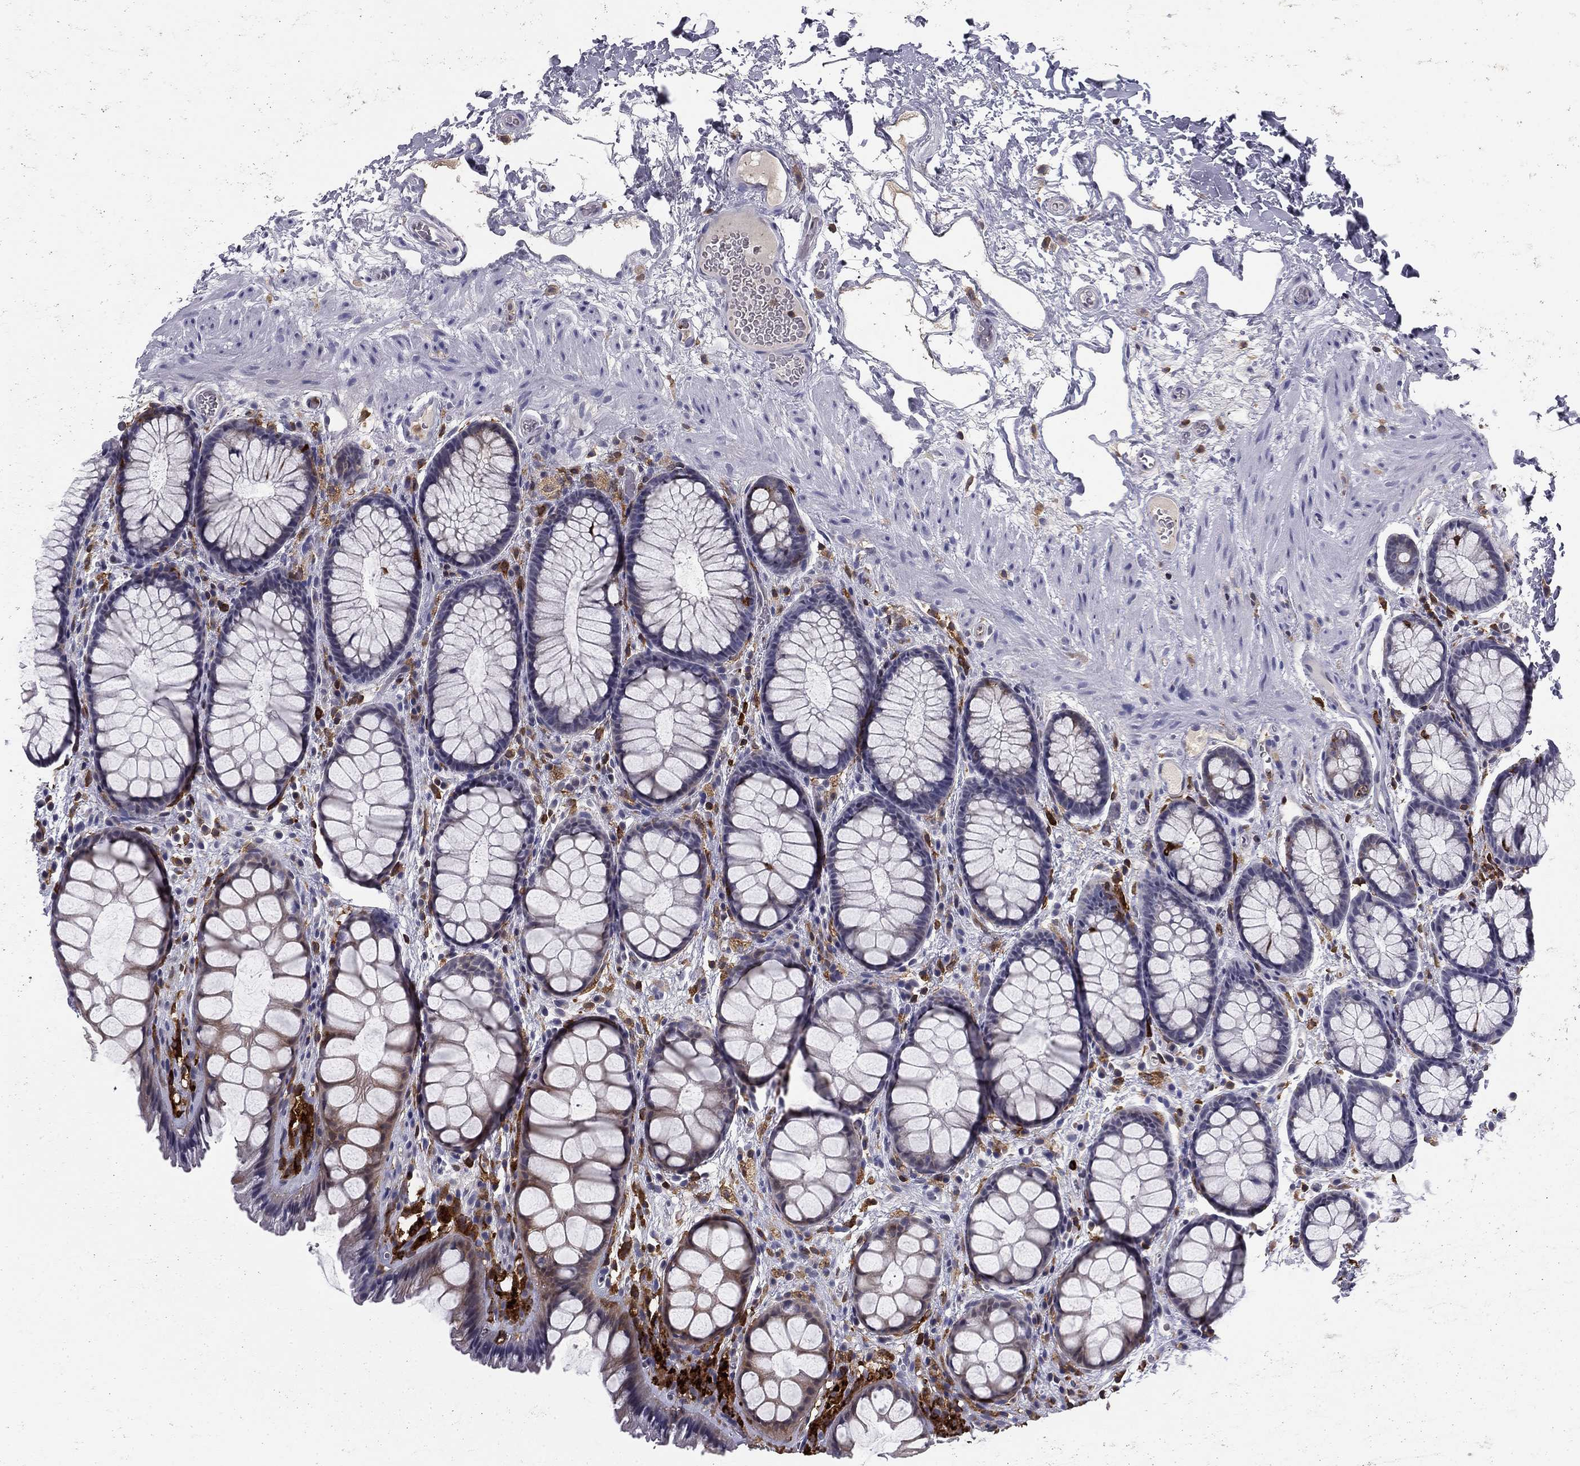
{"staining": {"intensity": "negative", "quantity": "none", "location": "none"}, "tissue": "rectum", "cell_type": "Glandular cells", "image_type": "normal", "snomed": [{"axis": "morphology", "description": "Normal tissue, NOS"}, {"axis": "topography", "description": "Rectum"}], "caption": "Unremarkable rectum was stained to show a protein in brown. There is no significant staining in glandular cells. (Stains: DAB IHC with hematoxylin counter stain, Microscopy: brightfield microscopy at high magnification).", "gene": "PLCB2", "patient": {"sex": "female", "age": 62}}